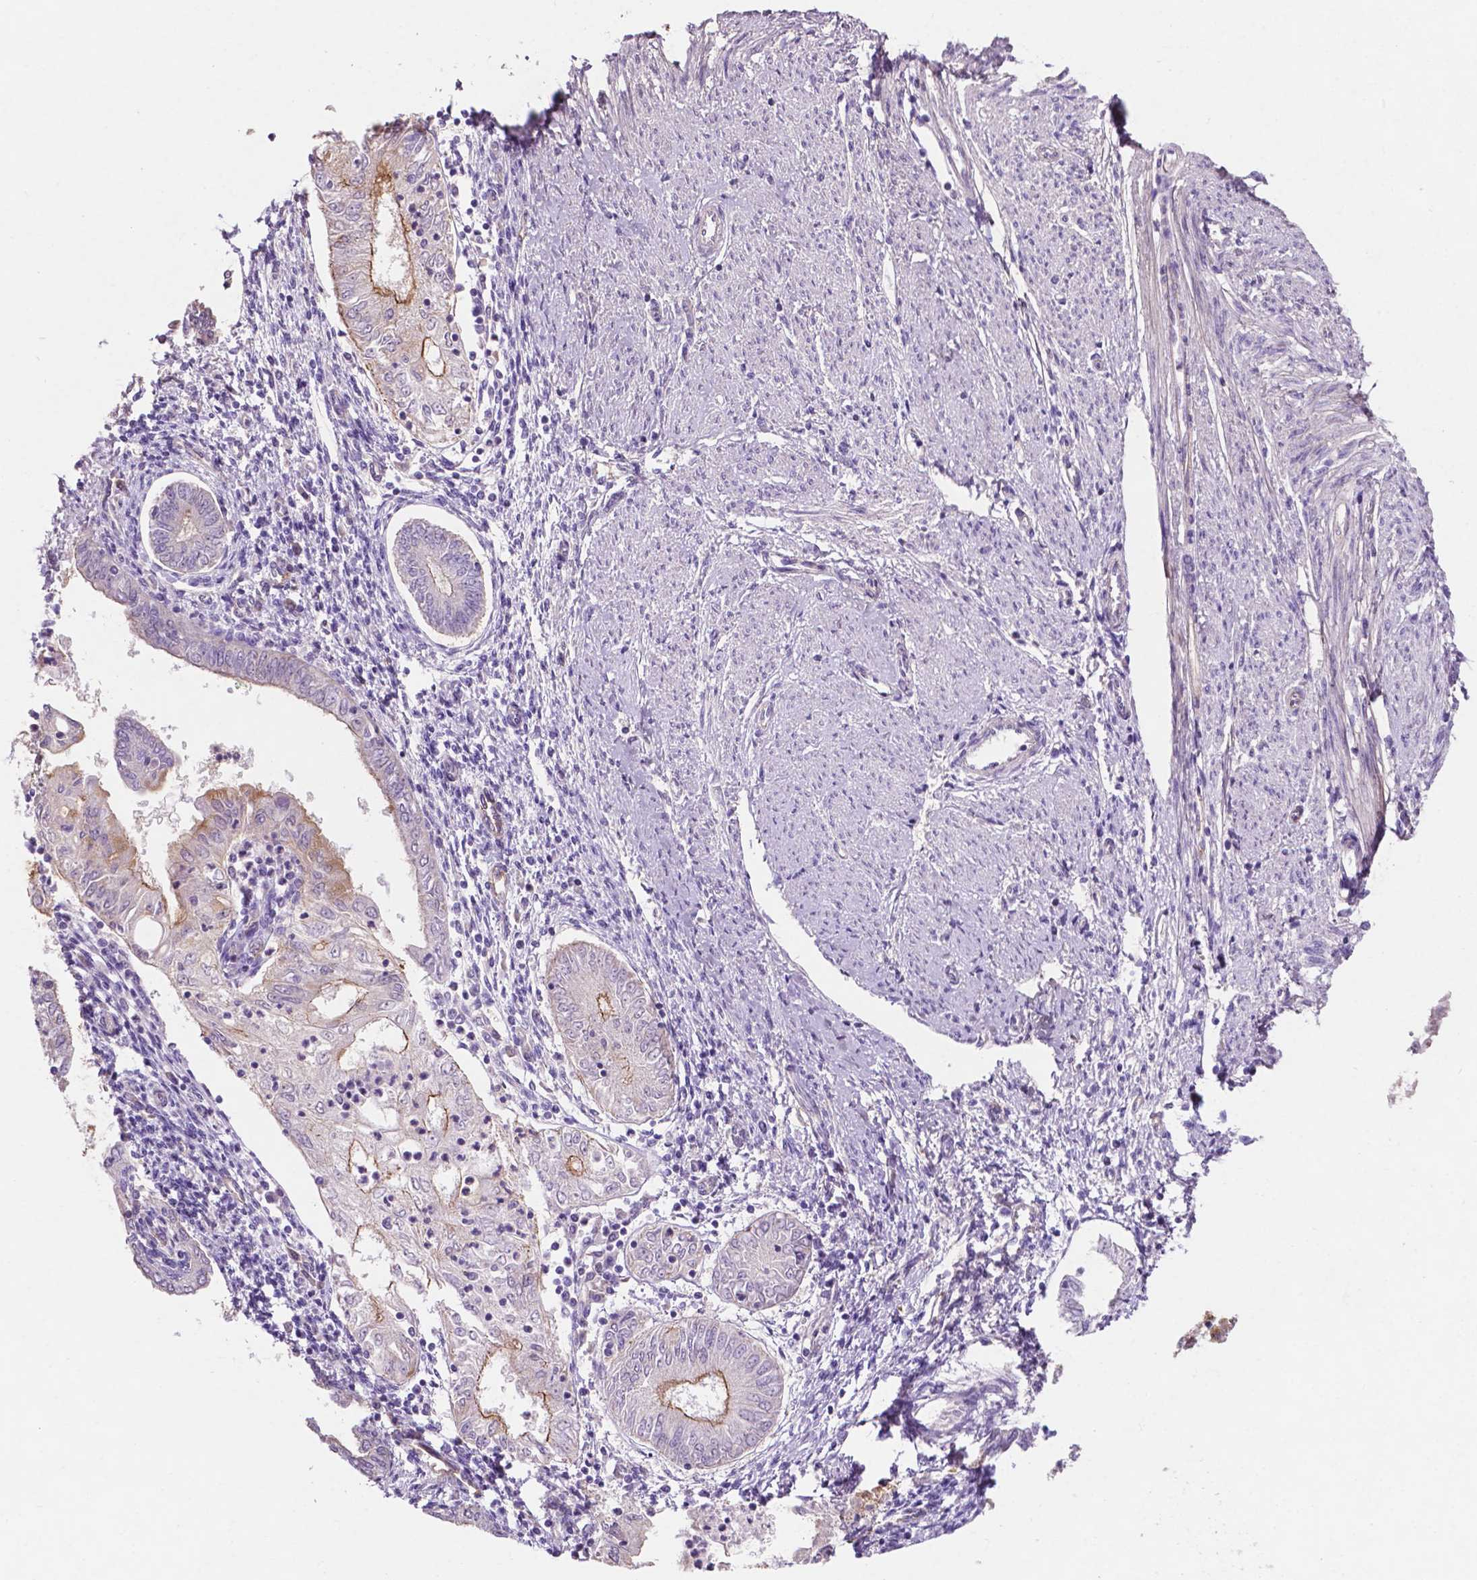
{"staining": {"intensity": "moderate", "quantity": "<25%", "location": "cytoplasmic/membranous"}, "tissue": "endometrial cancer", "cell_type": "Tumor cells", "image_type": "cancer", "snomed": [{"axis": "morphology", "description": "Adenocarcinoma, NOS"}, {"axis": "topography", "description": "Endometrium"}], "caption": "Immunohistochemistry histopathology image of neoplastic tissue: endometrial cancer (adenocarcinoma) stained using IHC displays low levels of moderate protein expression localized specifically in the cytoplasmic/membranous of tumor cells, appearing as a cytoplasmic/membranous brown color.", "gene": "ARL5C", "patient": {"sex": "female", "age": 68}}